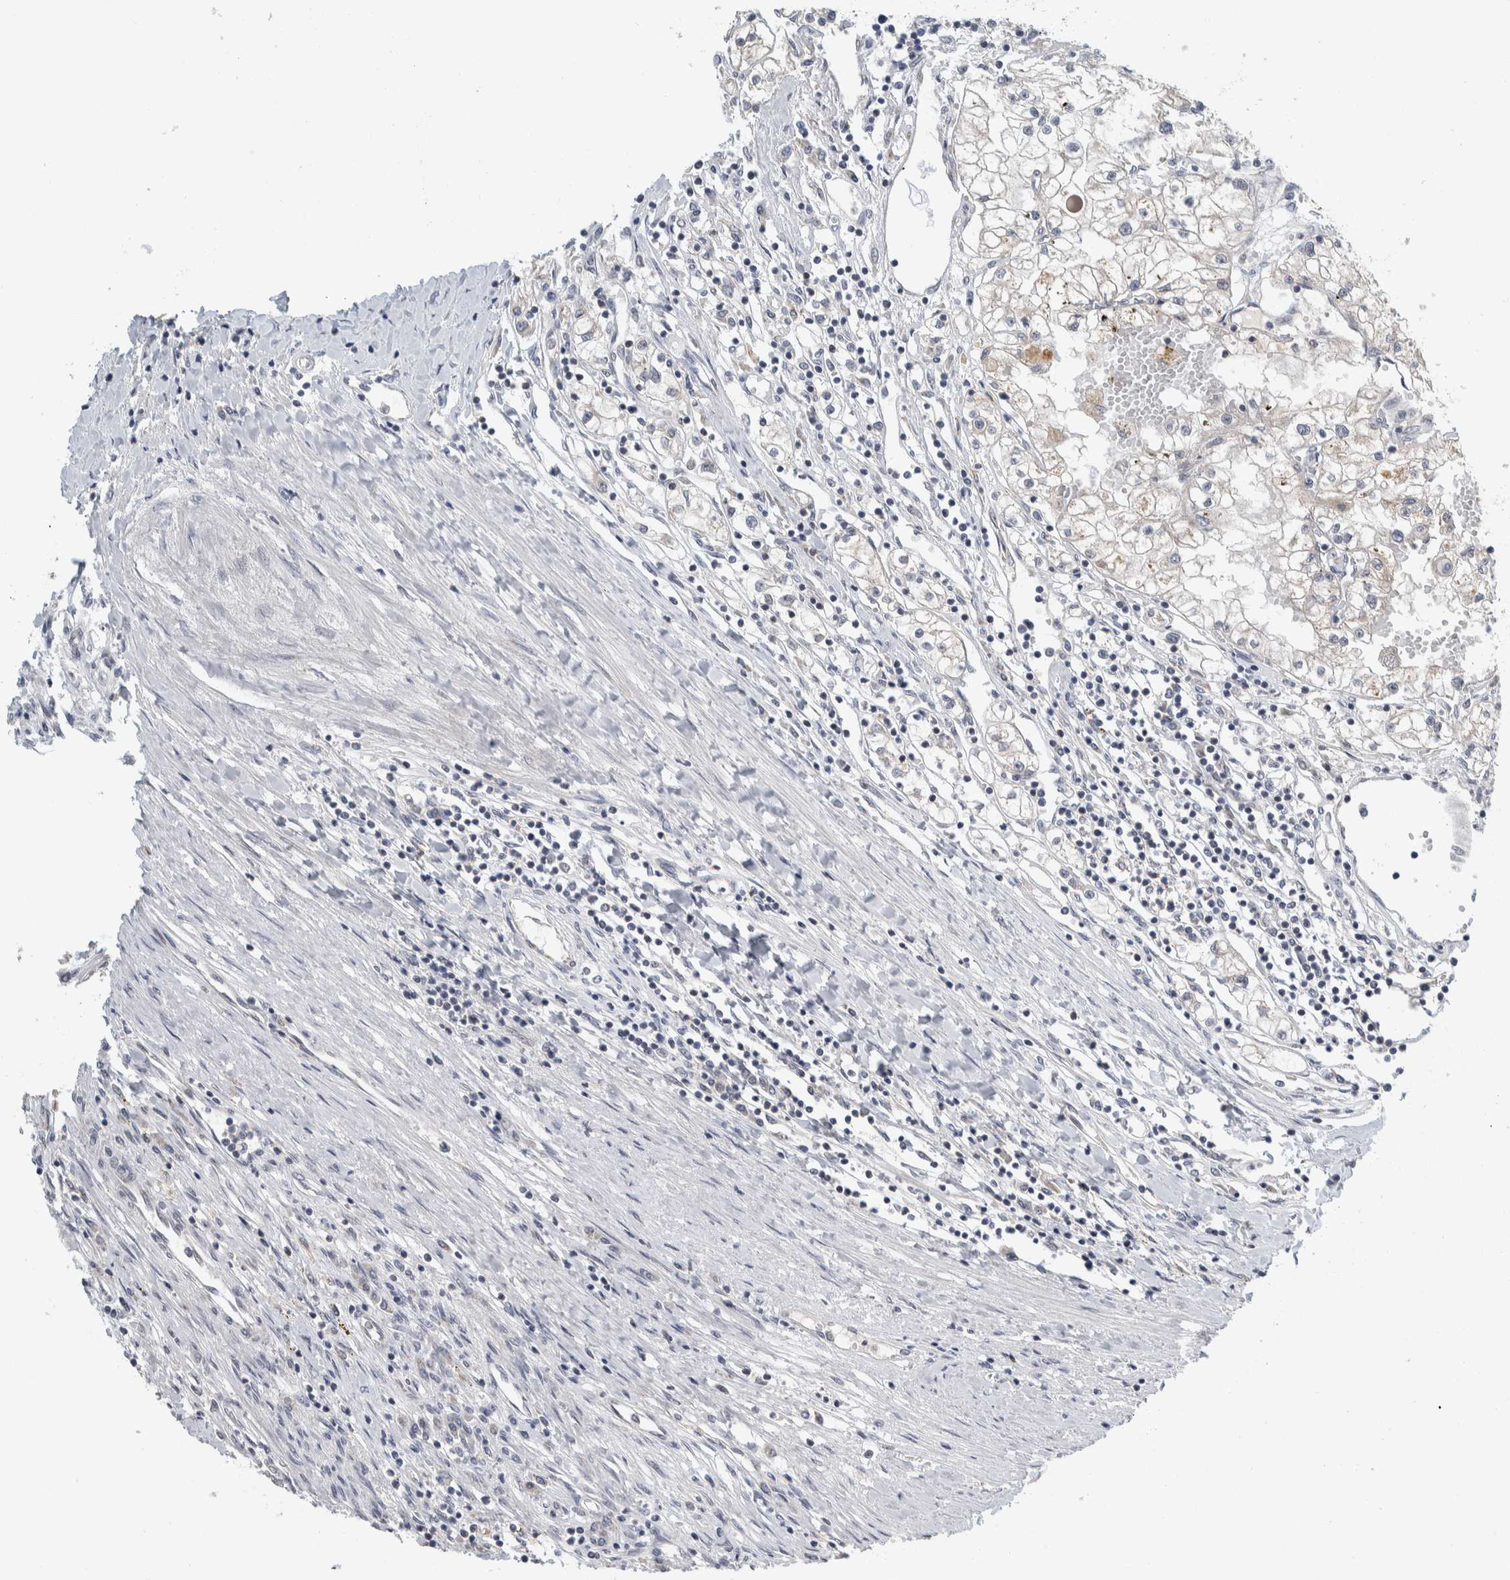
{"staining": {"intensity": "negative", "quantity": "none", "location": "none"}, "tissue": "renal cancer", "cell_type": "Tumor cells", "image_type": "cancer", "snomed": [{"axis": "morphology", "description": "Adenocarcinoma, NOS"}, {"axis": "topography", "description": "Kidney"}], "caption": "Micrograph shows no significant protein positivity in tumor cells of renal cancer.", "gene": "SHPK", "patient": {"sex": "male", "age": 68}}